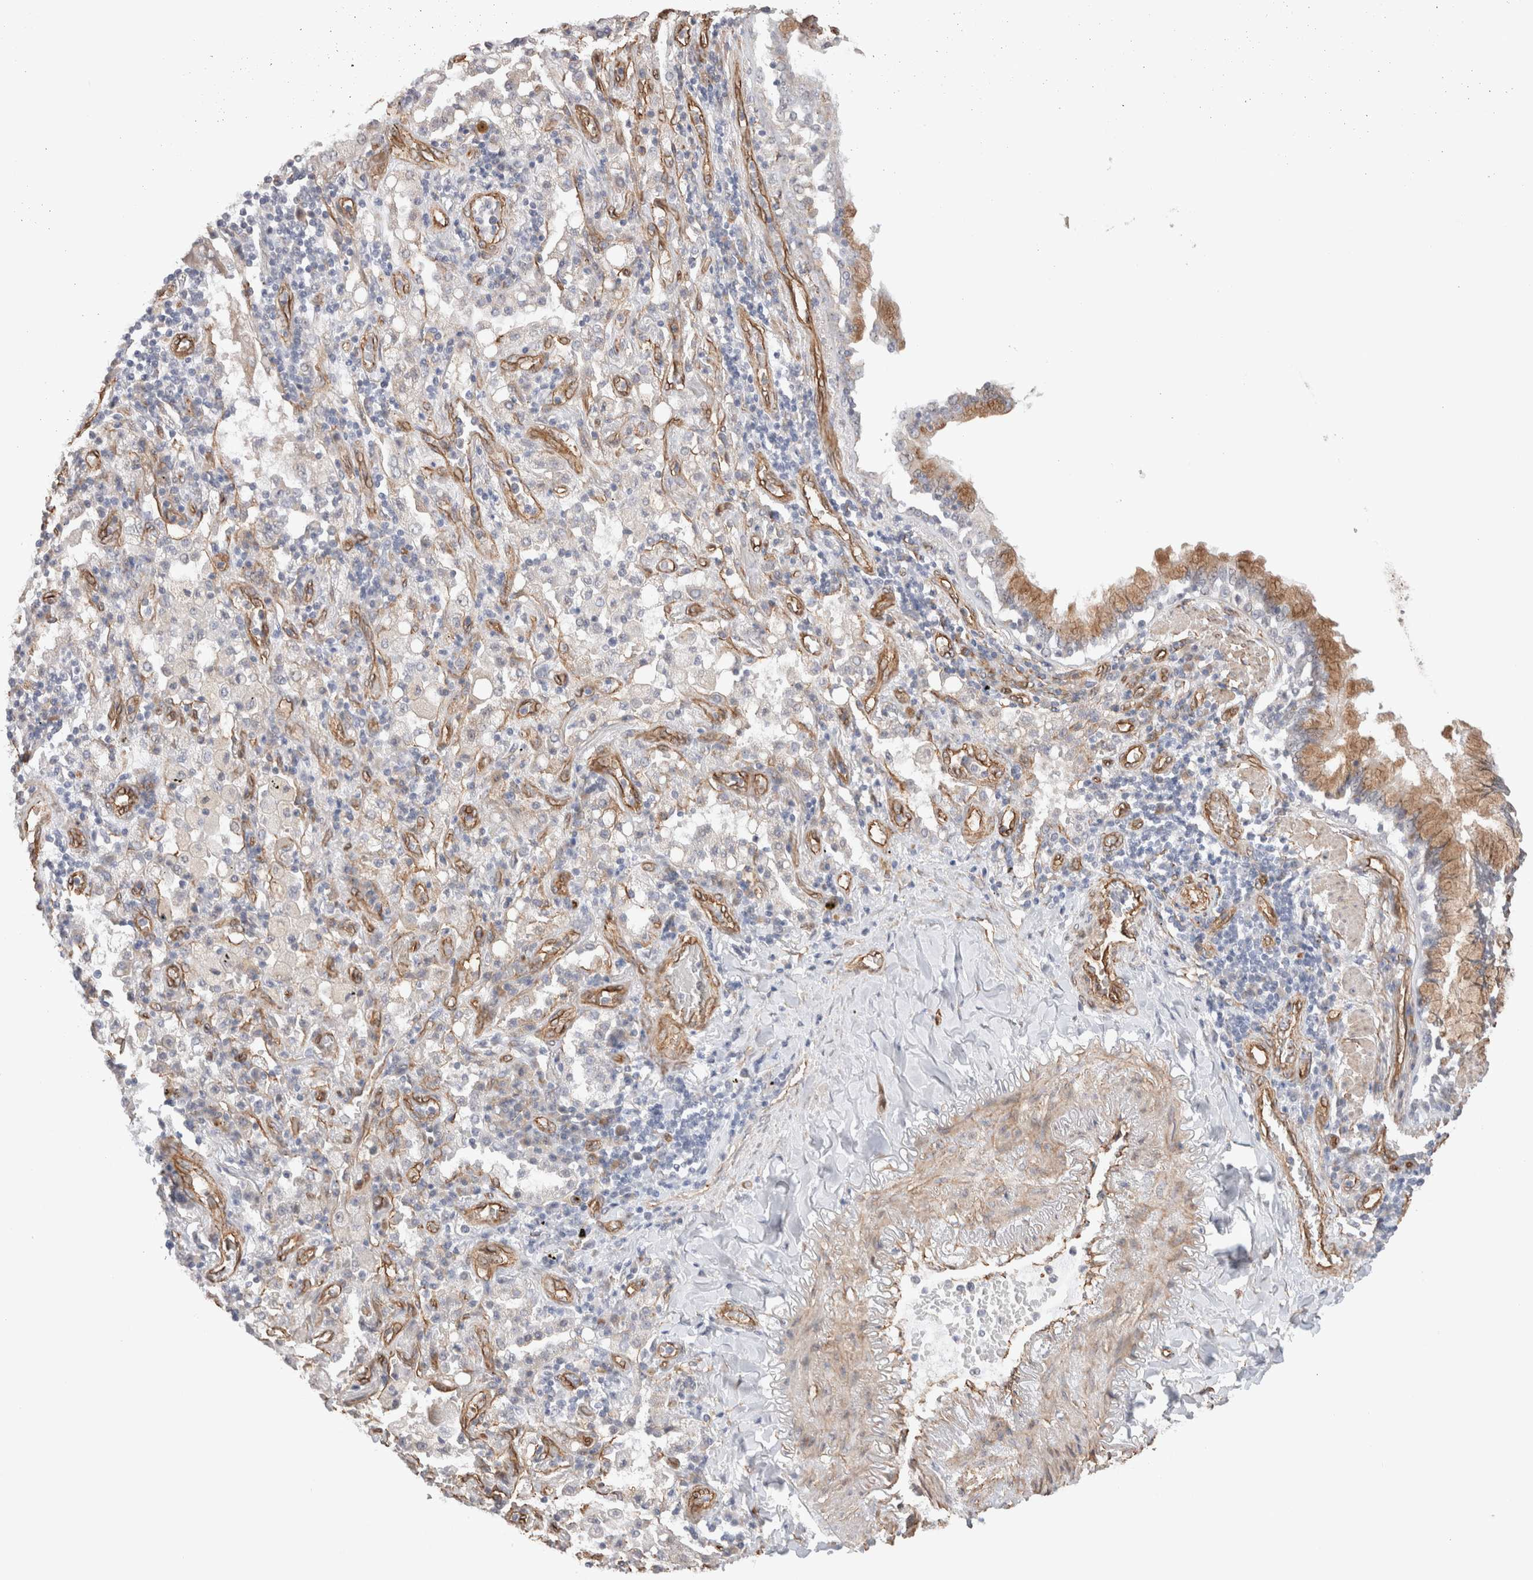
{"staining": {"intensity": "negative", "quantity": "none", "location": "none"}, "tissue": "lung cancer", "cell_type": "Tumor cells", "image_type": "cancer", "snomed": [{"axis": "morphology", "description": "Adenocarcinoma, NOS"}, {"axis": "topography", "description": "Lung"}], "caption": "Tumor cells are negative for protein expression in human lung cancer.", "gene": "CAAP1", "patient": {"sex": "female", "age": 65}}